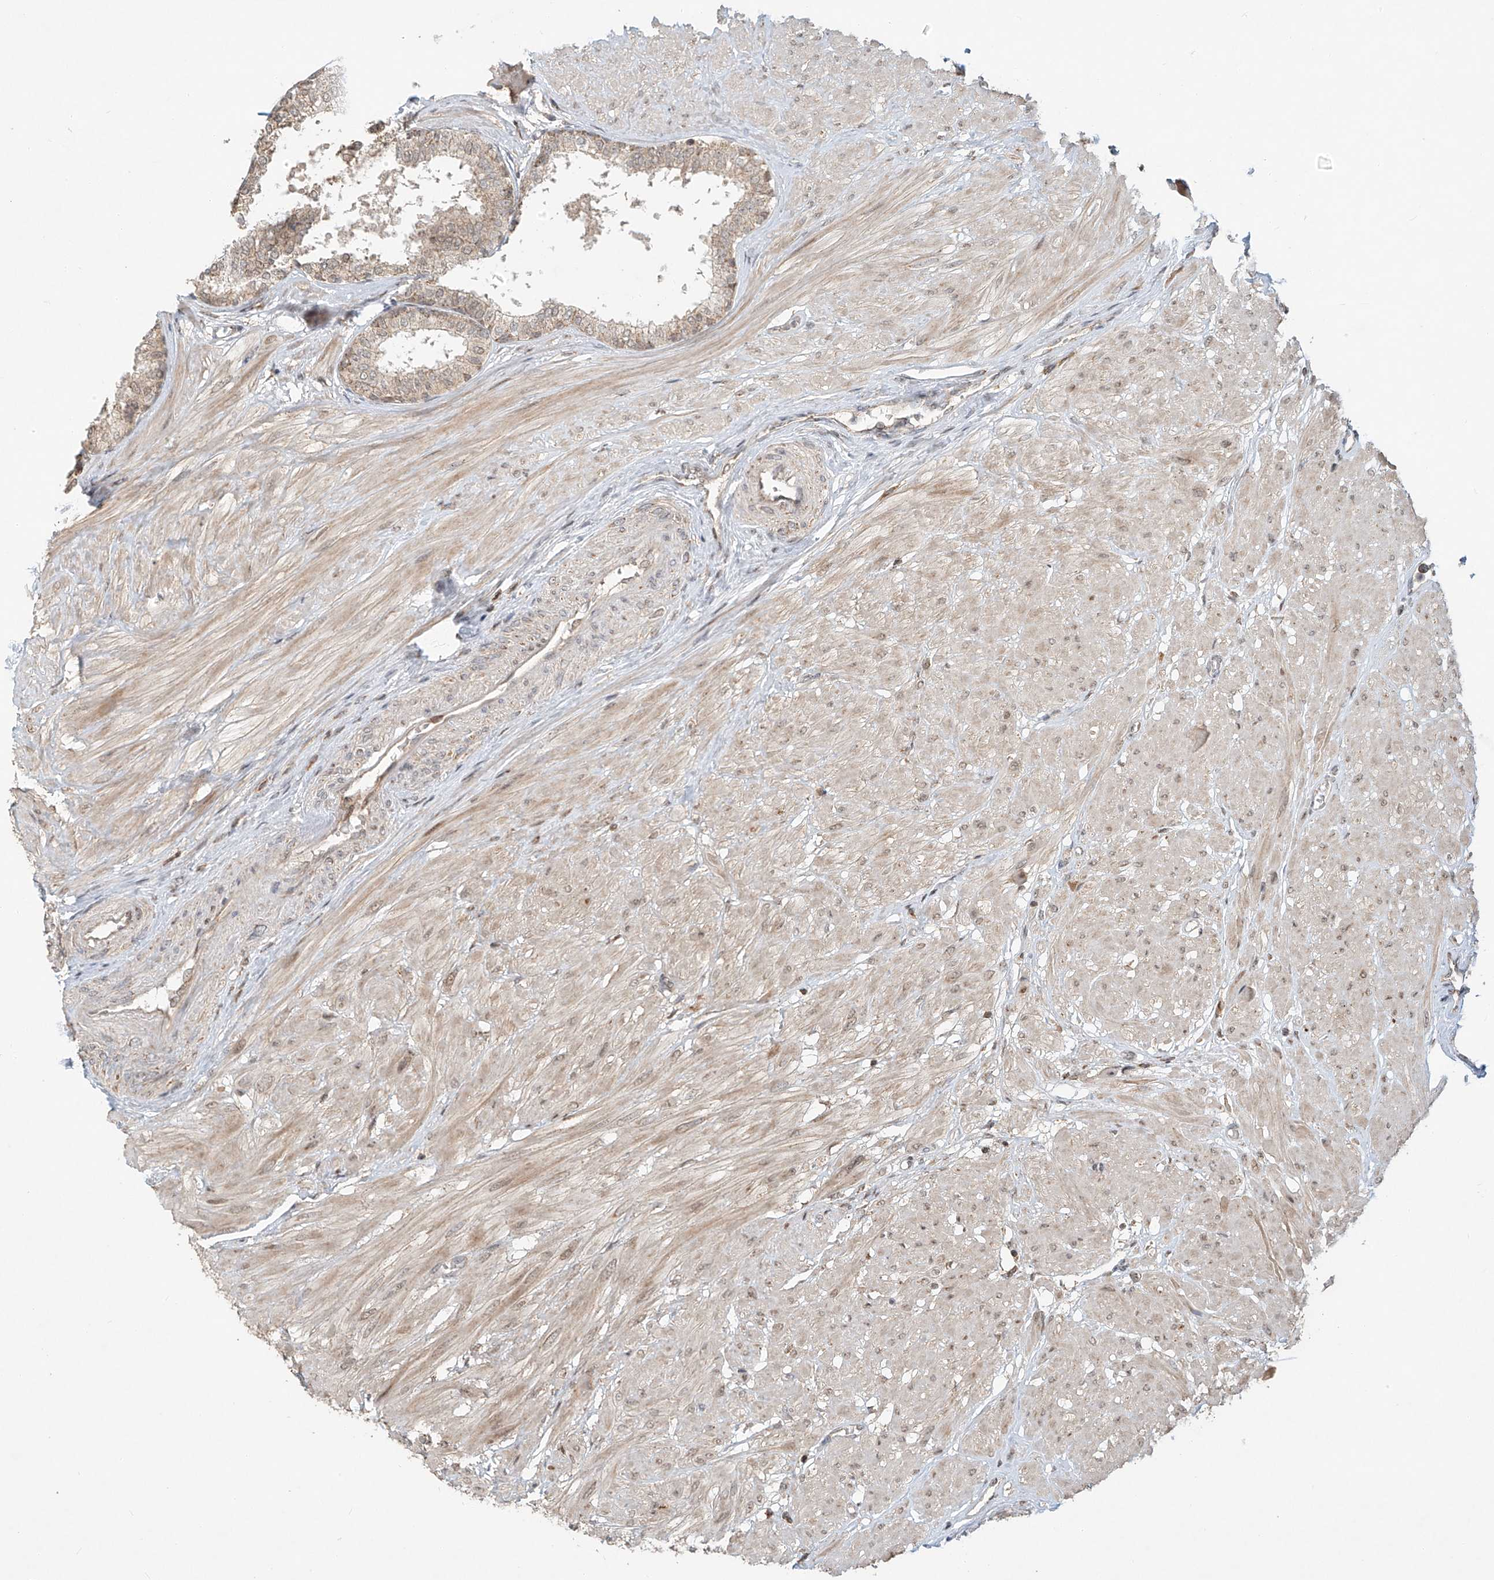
{"staining": {"intensity": "weak", "quantity": "25%-75%", "location": "cytoplasmic/membranous"}, "tissue": "prostate", "cell_type": "Glandular cells", "image_type": "normal", "snomed": [{"axis": "morphology", "description": "Normal tissue, NOS"}, {"axis": "topography", "description": "Prostate"}], "caption": "This image reveals normal prostate stained with immunohistochemistry (IHC) to label a protein in brown. The cytoplasmic/membranous of glandular cells show weak positivity for the protein. Nuclei are counter-stained blue.", "gene": "SYTL3", "patient": {"sex": "male", "age": 48}}